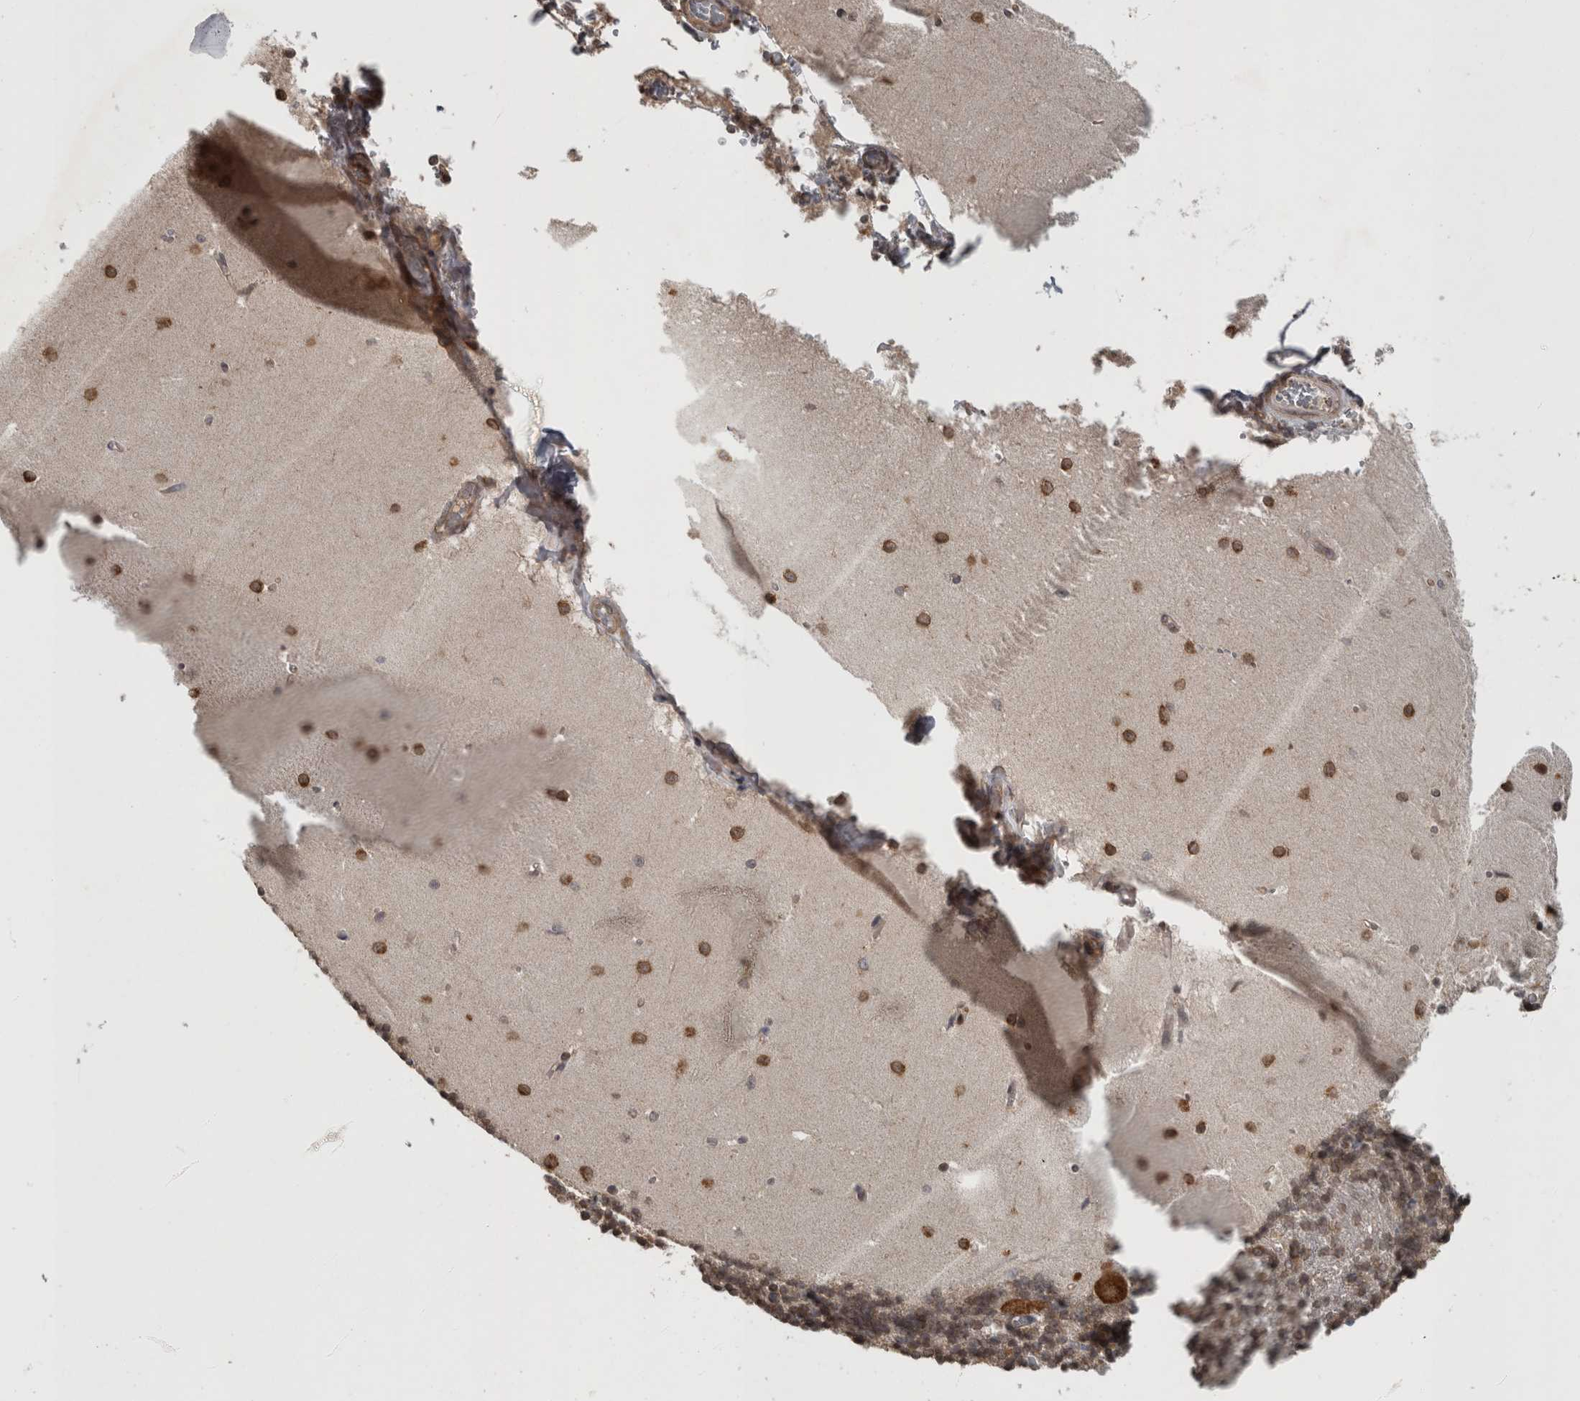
{"staining": {"intensity": "weak", "quantity": "25%-75%", "location": "cytoplasmic/membranous"}, "tissue": "cerebellum", "cell_type": "Cells in granular layer", "image_type": "normal", "snomed": [{"axis": "morphology", "description": "Normal tissue, NOS"}, {"axis": "topography", "description": "Cerebellum"}], "caption": "Brown immunohistochemical staining in benign cerebellum exhibits weak cytoplasmic/membranous positivity in about 25%-75% of cells in granular layer.", "gene": "ATXN2", "patient": {"sex": "male", "age": 37}}